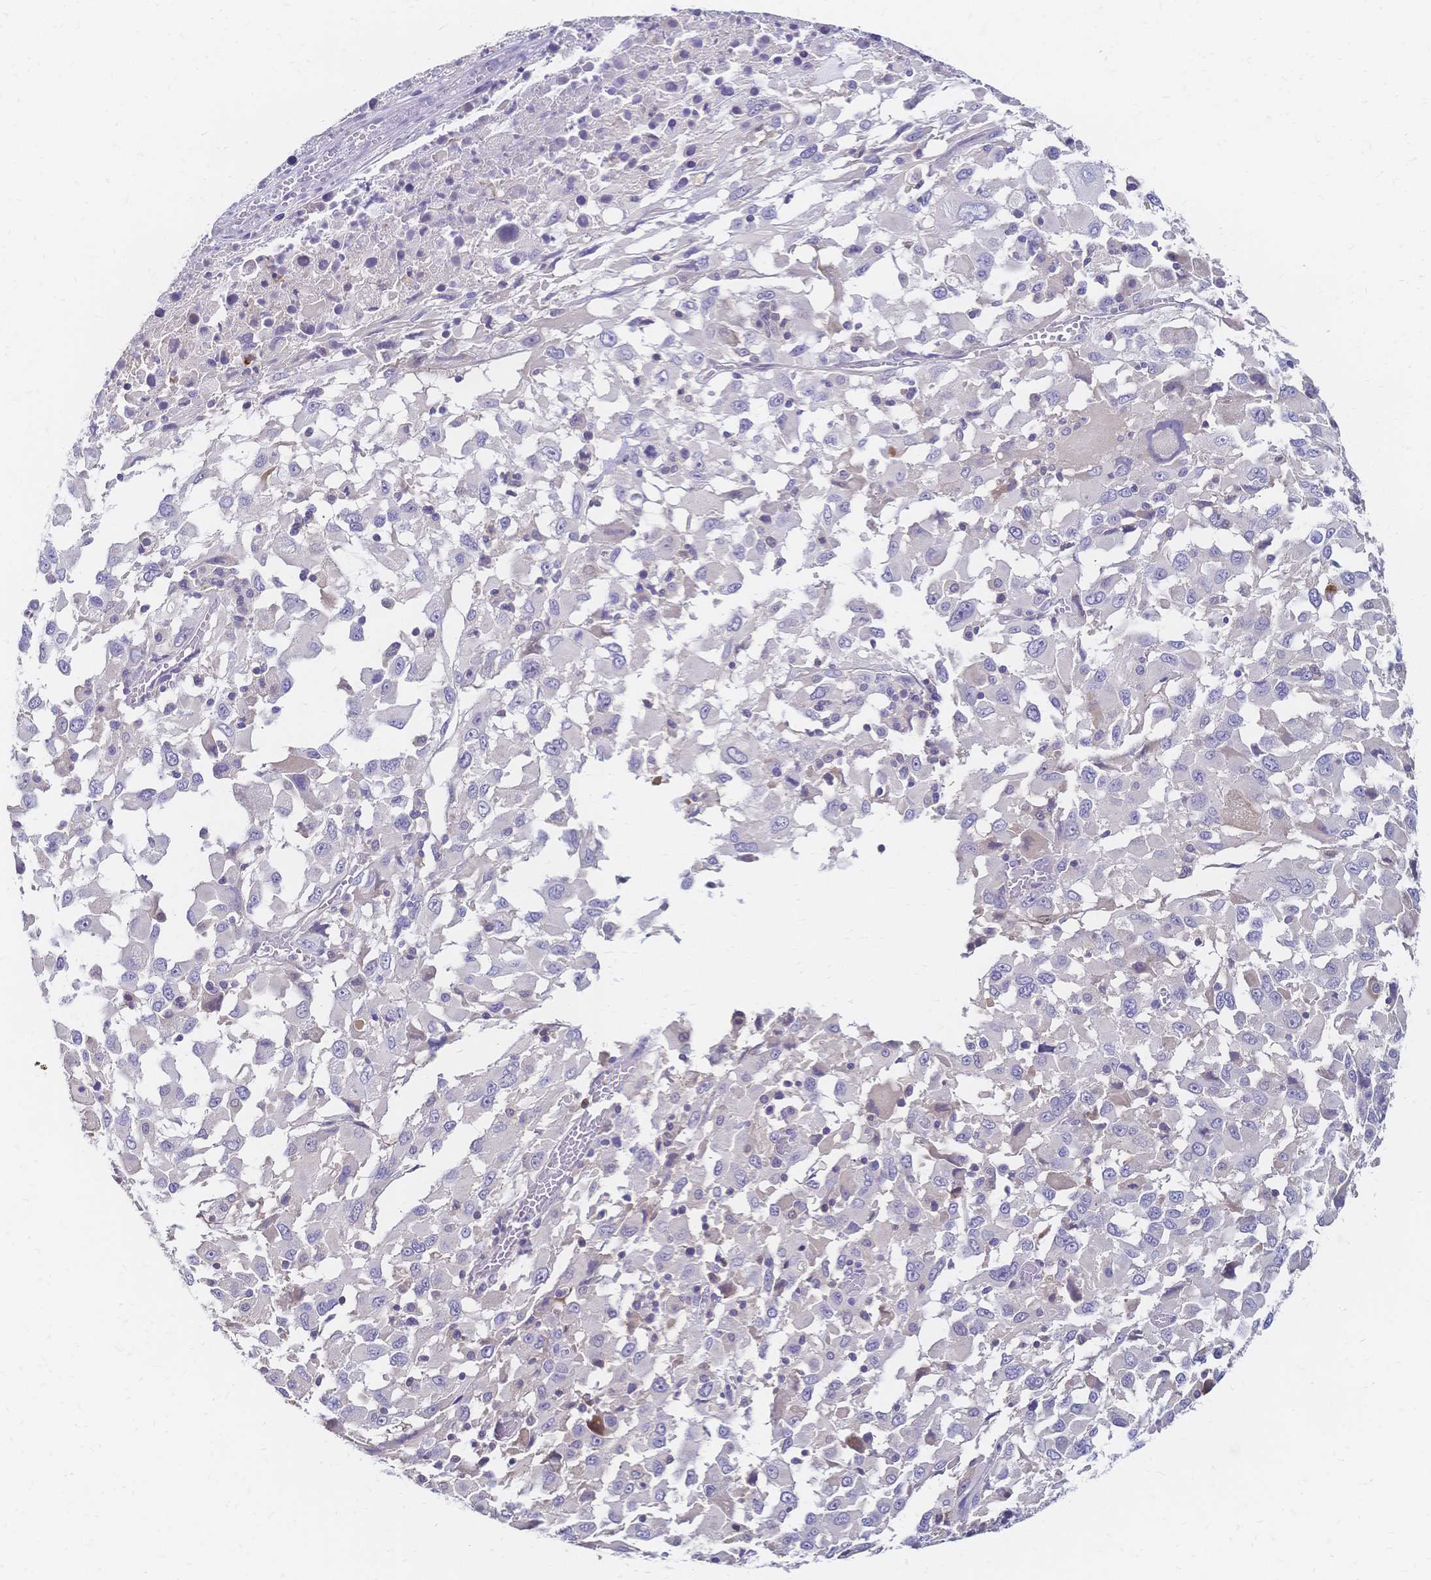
{"staining": {"intensity": "negative", "quantity": "none", "location": "none"}, "tissue": "melanoma", "cell_type": "Tumor cells", "image_type": "cancer", "snomed": [{"axis": "morphology", "description": "Malignant melanoma, Metastatic site"}, {"axis": "topography", "description": "Soft tissue"}], "caption": "Image shows no protein staining in tumor cells of malignant melanoma (metastatic site) tissue.", "gene": "DTNB", "patient": {"sex": "male", "age": 50}}